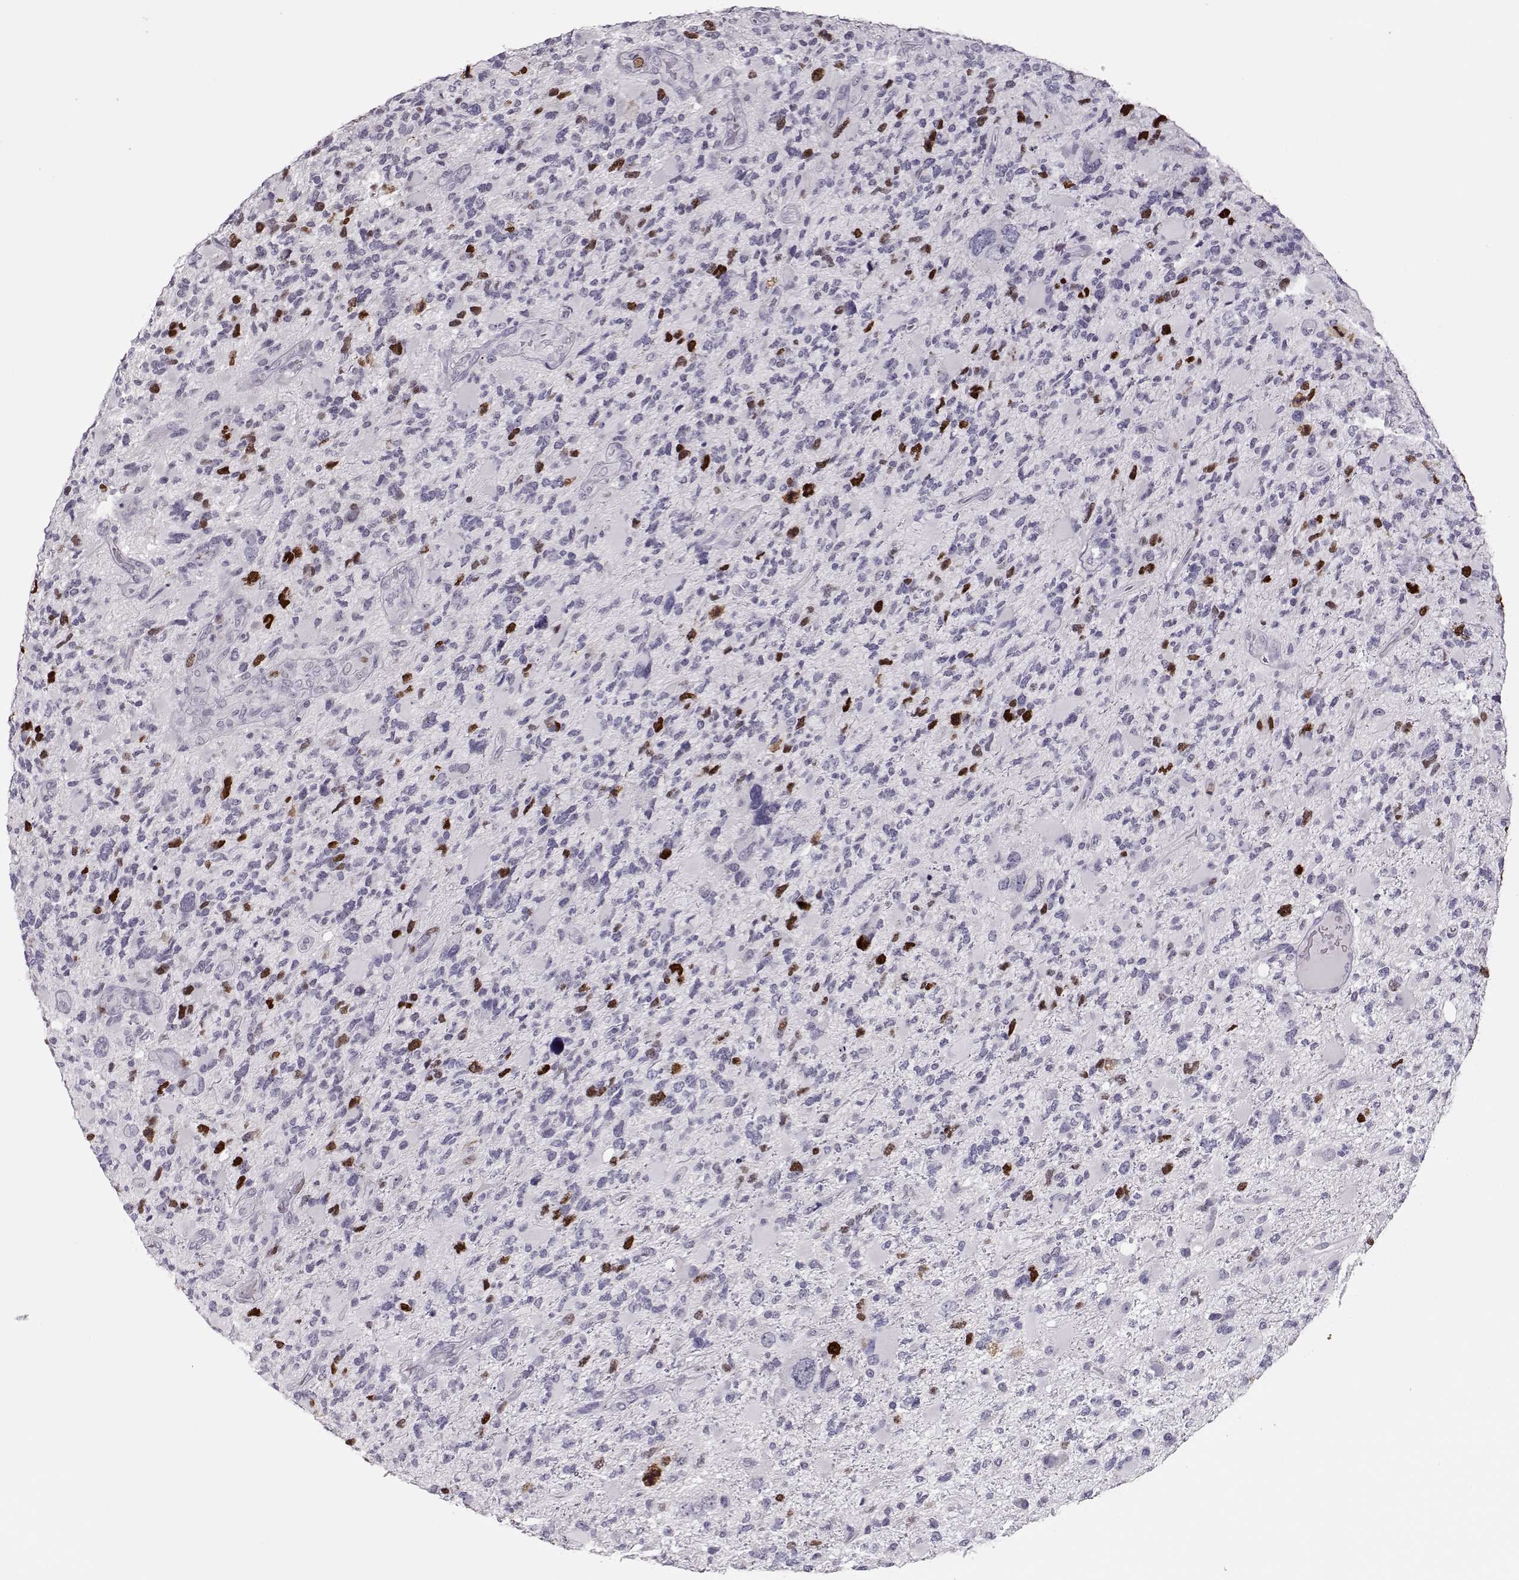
{"staining": {"intensity": "strong", "quantity": "<25%", "location": "nuclear"}, "tissue": "glioma", "cell_type": "Tumor cells", "image_type": "cancer", "snomed": [{"axis": "morphology", "description": "Glioma, malignant, High grade"}, {"axis": "topography", "description": "Brain"}], "caption": "Tumor cells display medium levels of strong nuclear positivity in approximately <25% of cells in glioma.", "gene": "SGO1", "patient": {"sex": "female", "age": 71}}